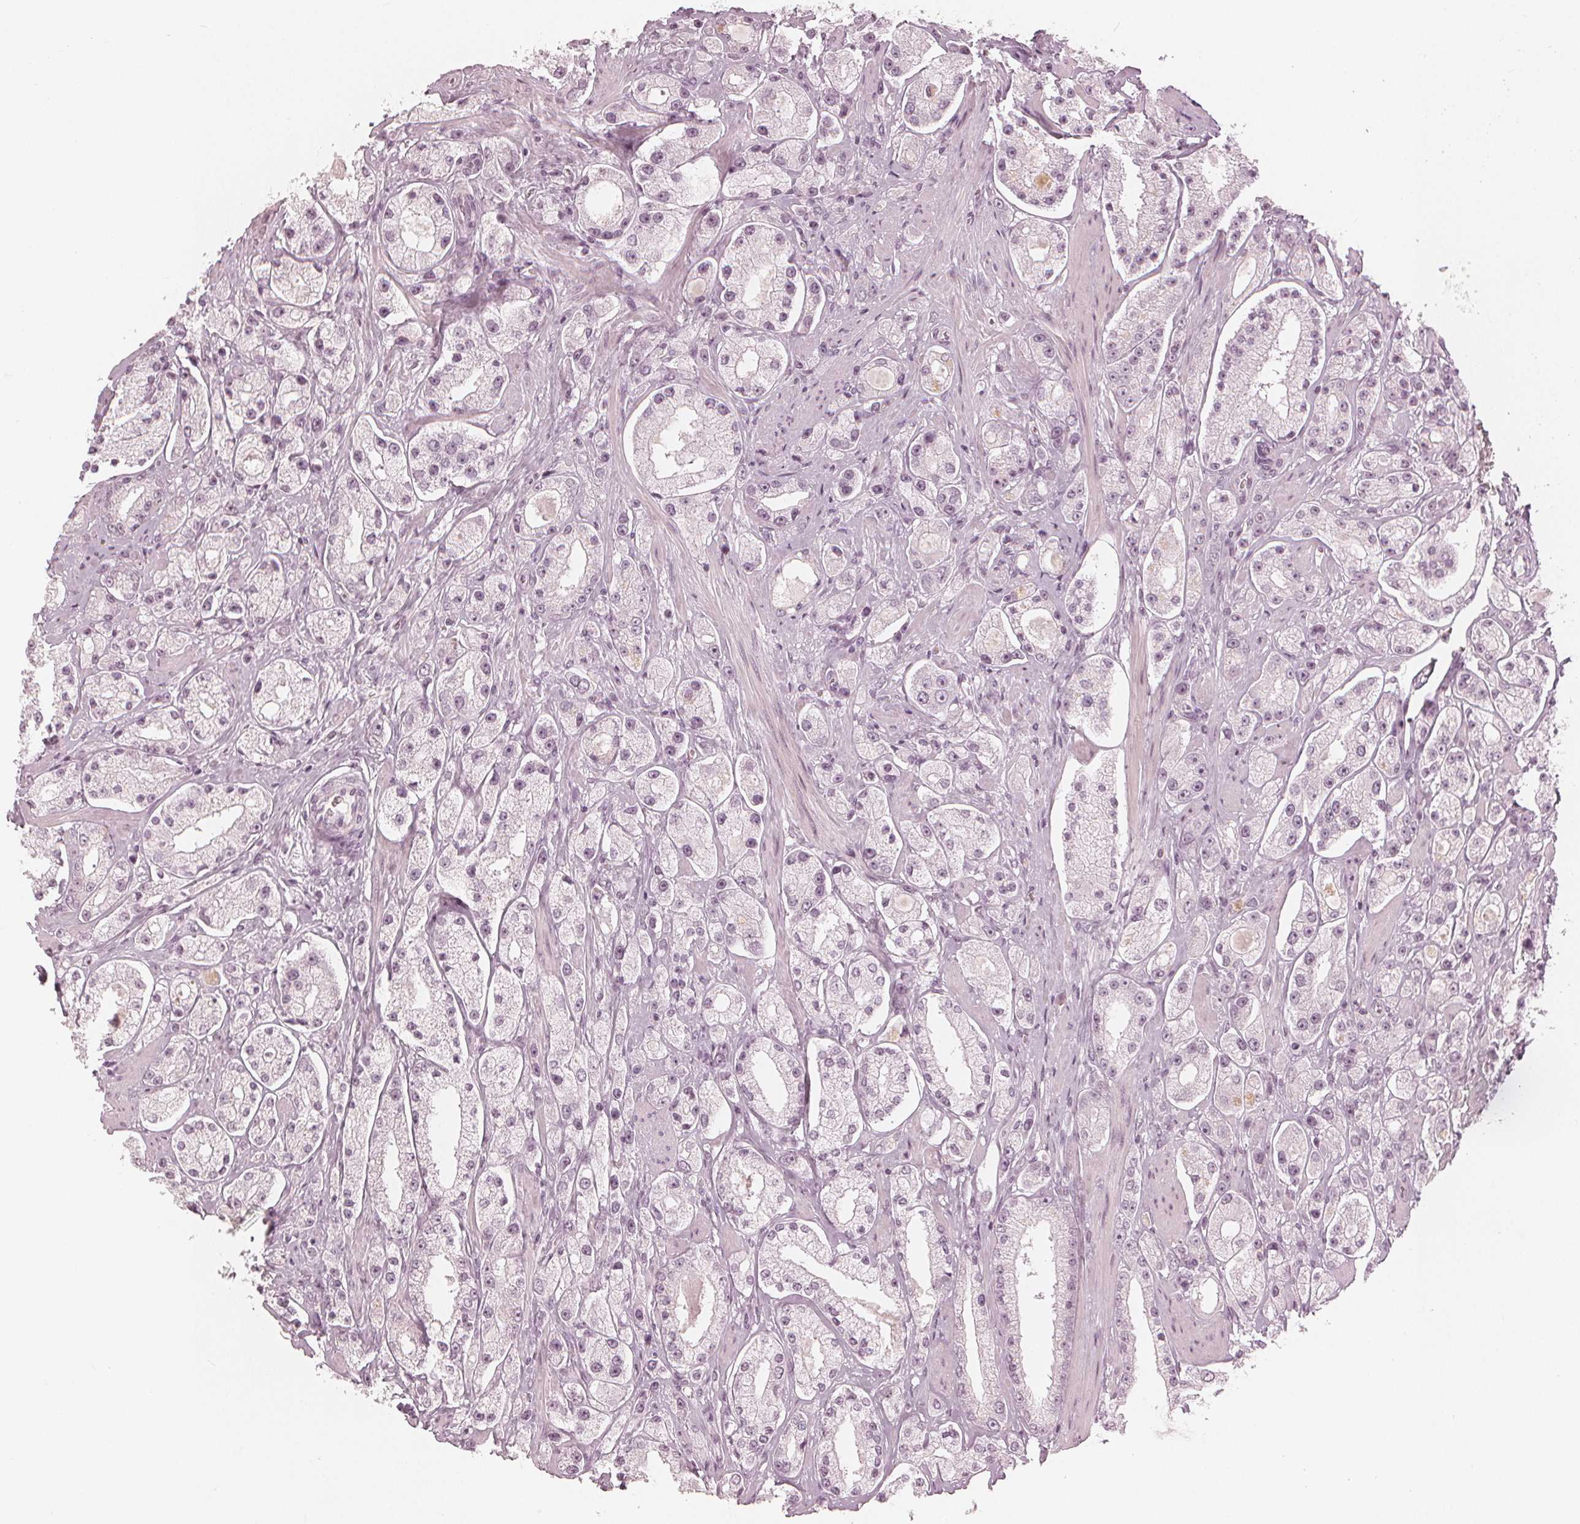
{"staining": {"intensity": "negative", "quantity": "none", "location": "none"}, "tissue": "prostate cancer", "cell_type": "Tumor cells", "image_type": "cancer", "snomed": [{"axis": "morphology", "description": "Adenocarcinoma, High grade"}, {"axis": "topography", "description": "Prostate"}], "caption": "A high-resolution image shows immunohistochemistry (IHC) staining of prostate cancer (high-grade adenocarcinoma), which reveals no significant staining in tumor cells.", "gene": "PAEP", "patient": {"sex": "male", "age": 67}}